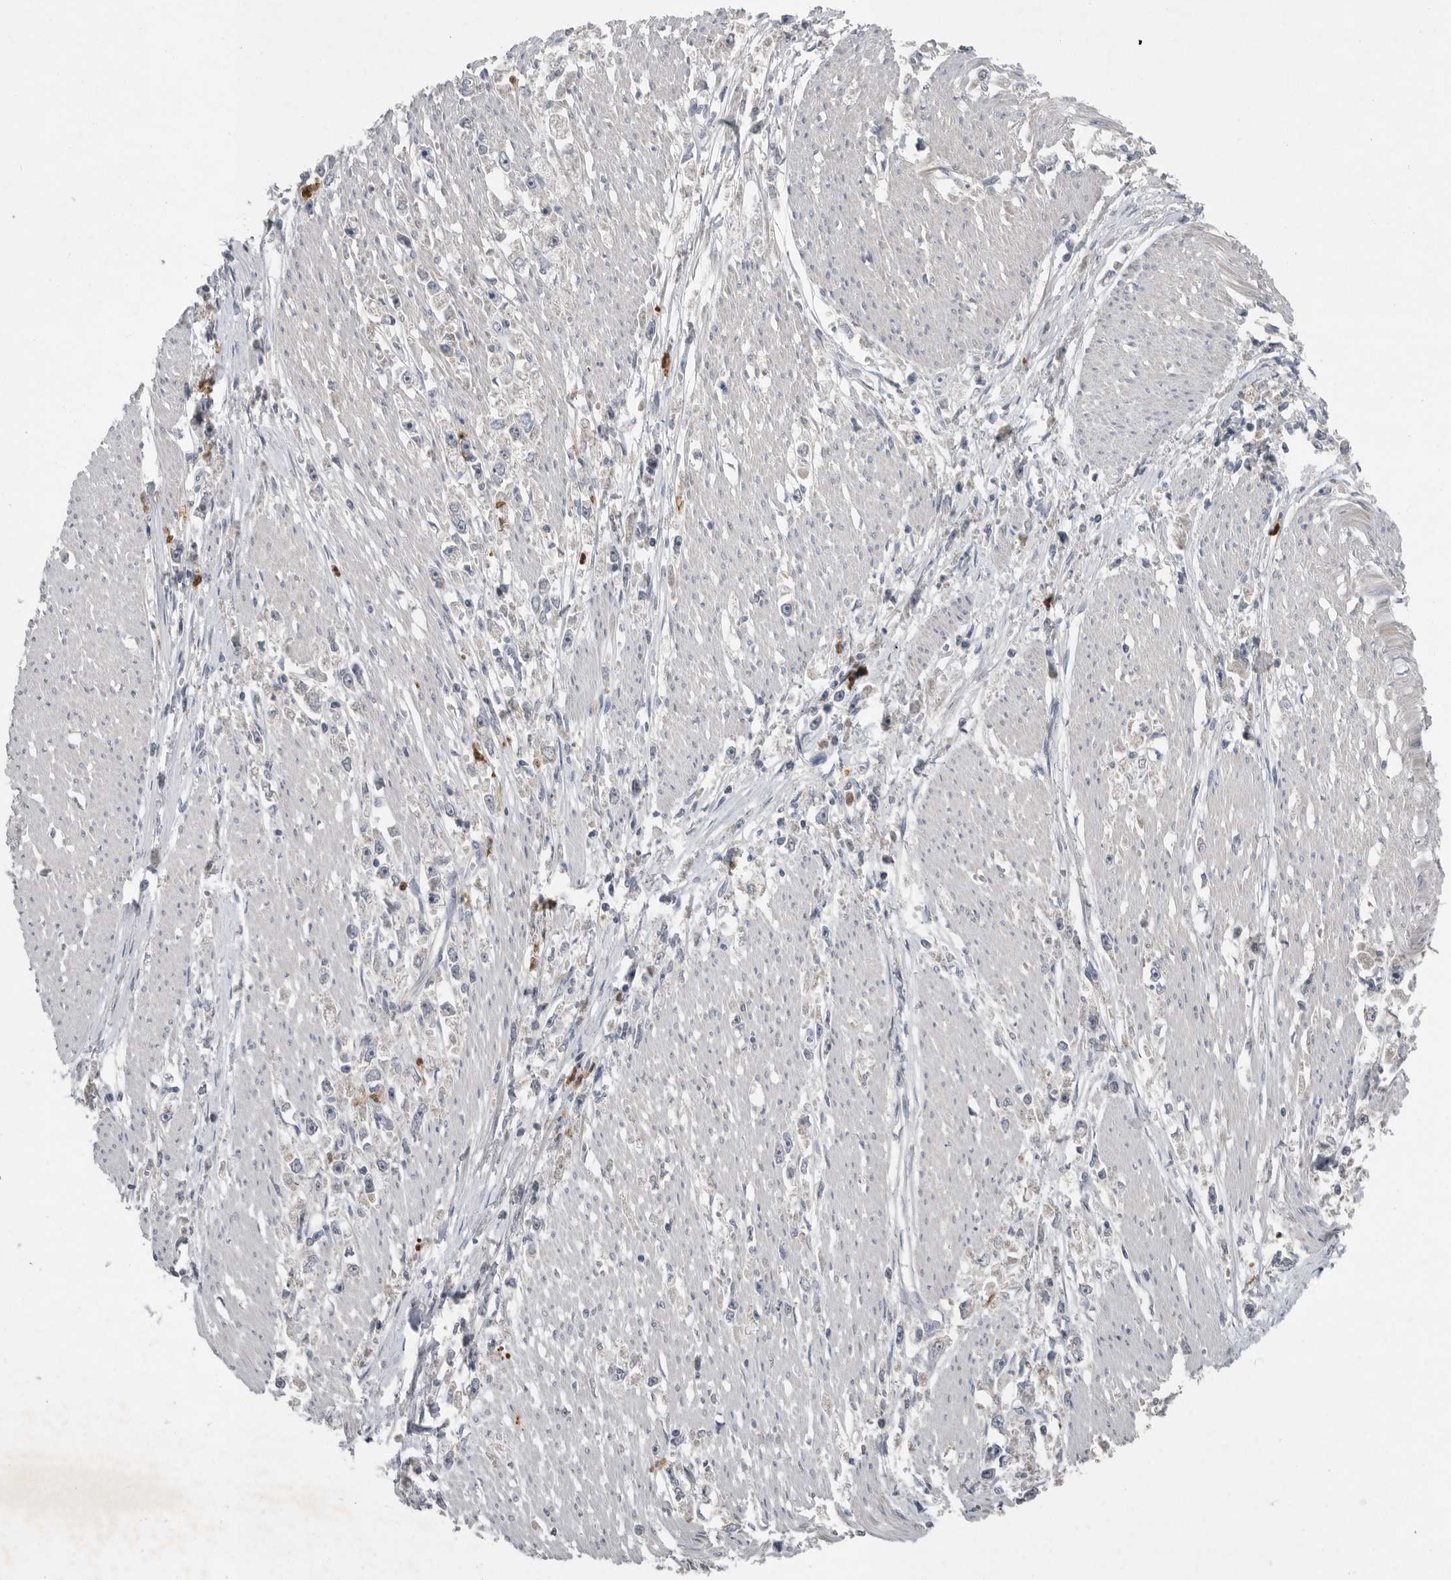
{"staining": {"intensity": "negative", "quantity": "none", "location": "none"}, "tissue": "stomach cancer", "cell_type": "Tumor cells", "image_type": "cancer", "snomed": [{"axis": "morphology", "description": "Adenocarcinoma, NOS"}, {"axis": "topography", "description": "Stomach"}], "caption": "This image is of stomach cancer (adenocarcinoma) stained with IHC to label a protein in brown with the nuclei are counter-stained blue. There is no staining in tumor cells.", "gene": "SCP2", "patient": {"sex": "female", "age": 59}}